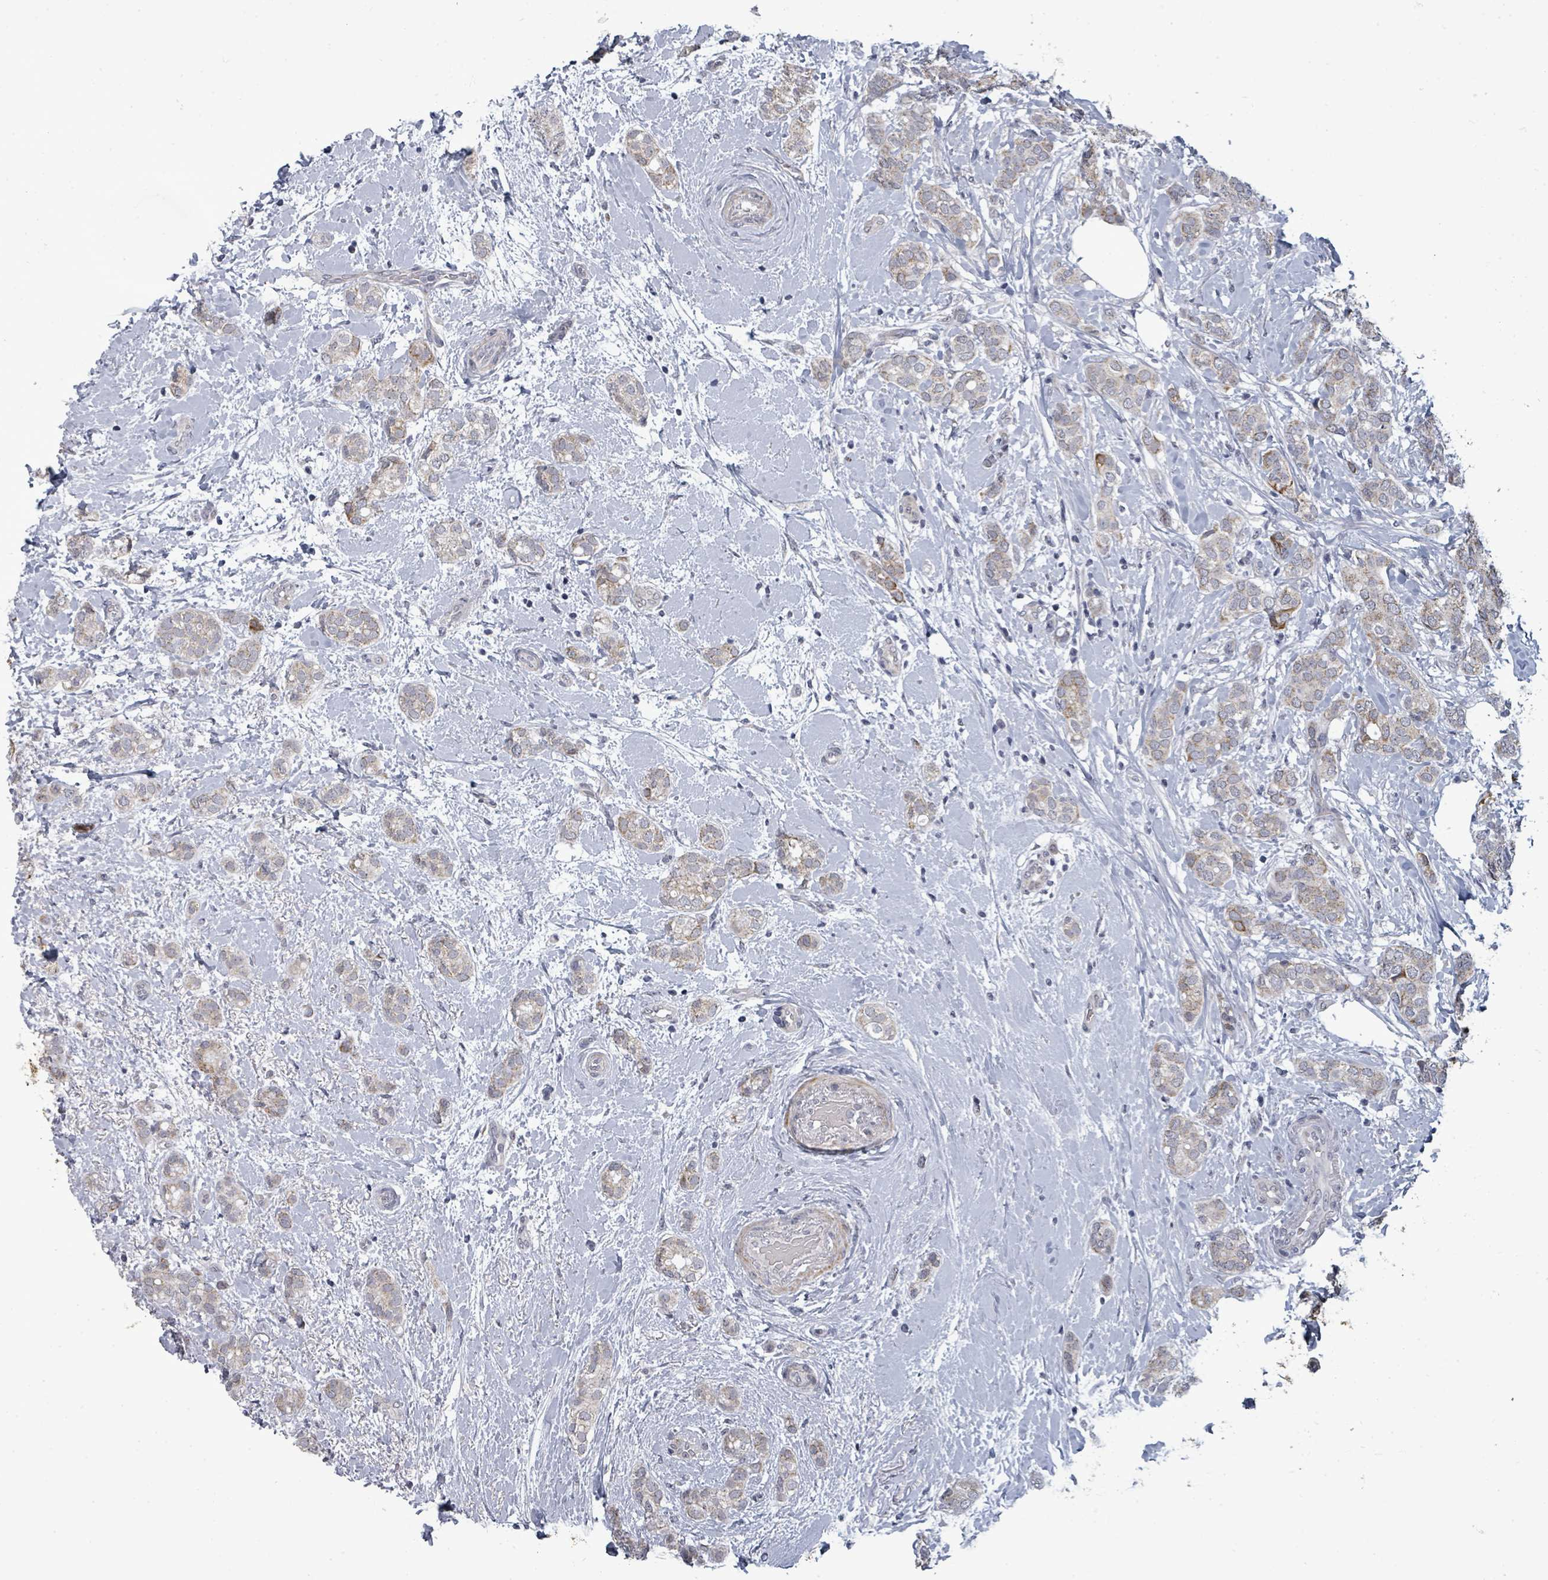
{"staining": {"intensity": "weak", "quantity": "<25%", "location": "cytoplasmic/membranous"}, "tissue": "breast cancer", "cell_type": "Tumor cells", "image_type": "cancer", "snomed": [{"axis": "morphology", "description": "Duct carcinoma"}, {"axis": "topography", "description": "Breast"}], "caption": "Immunohistochemistry micrograph of neoplastic tissue: human breast intraductal carcinoma stained with DAB (3,3'-diaminobenzidine) reveals no significant protein staining in tumor cells.", "gene": "PTPN20", "patient": {"sex": "female", "age": 73}}